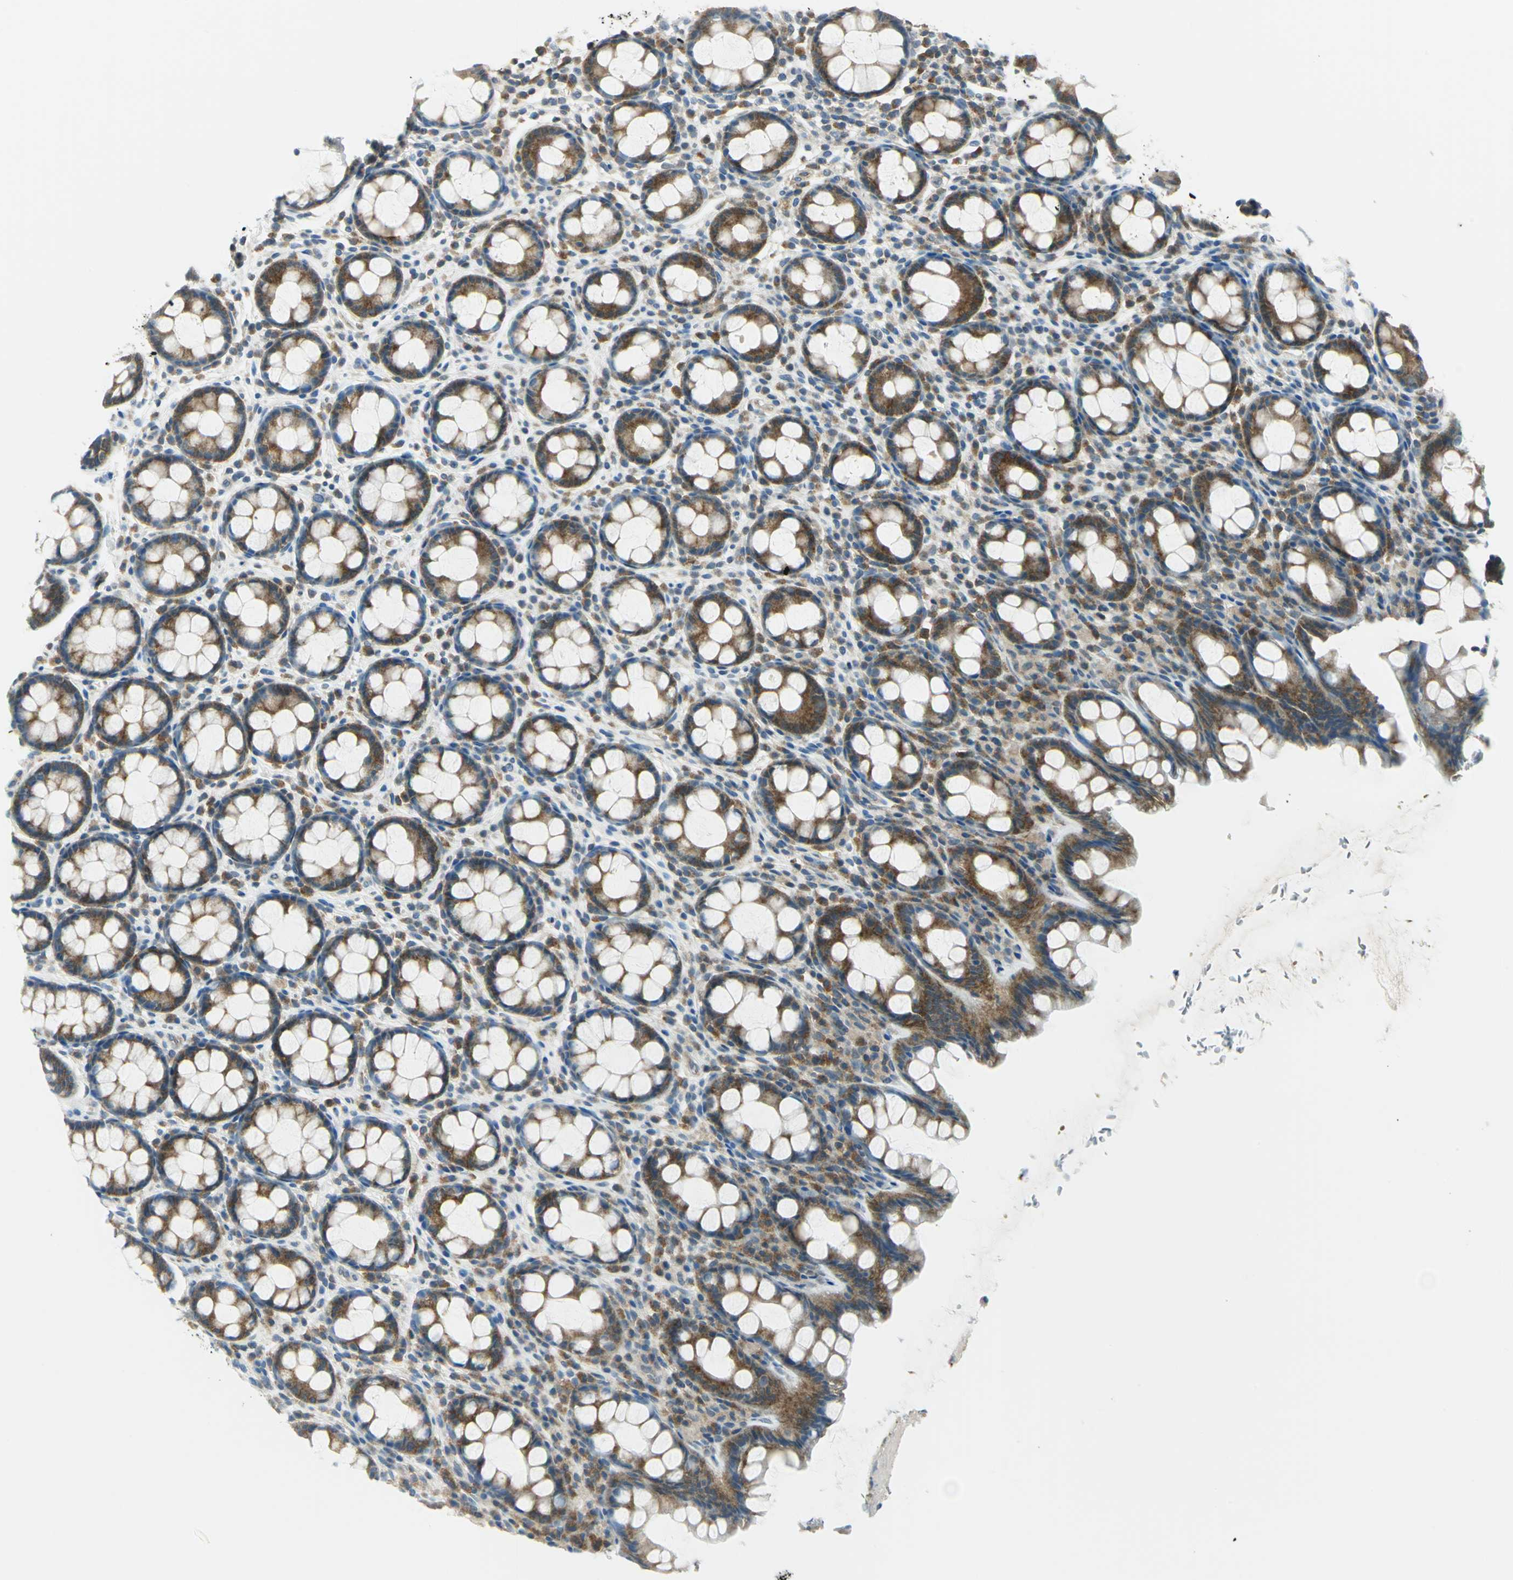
{"staining": {"intensity": "strong", "quantity": ">75%", "location": "cytoplasmic/membranous"}, "tissue": "rectum", "cell_type": "Glandular cells", "image_type": "normal", "snomed": [{"axis": "morphology", "description": "Normal tissue, NOS"}, {"axis": "topography", "description": "Rectum"}], "caption": "Rectum stained with DAB (3,3'-diaminobenzidine) immunohistochemistry reveals high levels of strong cytoplasmic/membranous expression in approximately >75% of glandular cells. (DAB (3,3'-diaminobenzidine) = brown stain, brightfield microscopy at high magnification).", "gene": "ALDOA", "patient": {"sex": "male", "age": 92}}